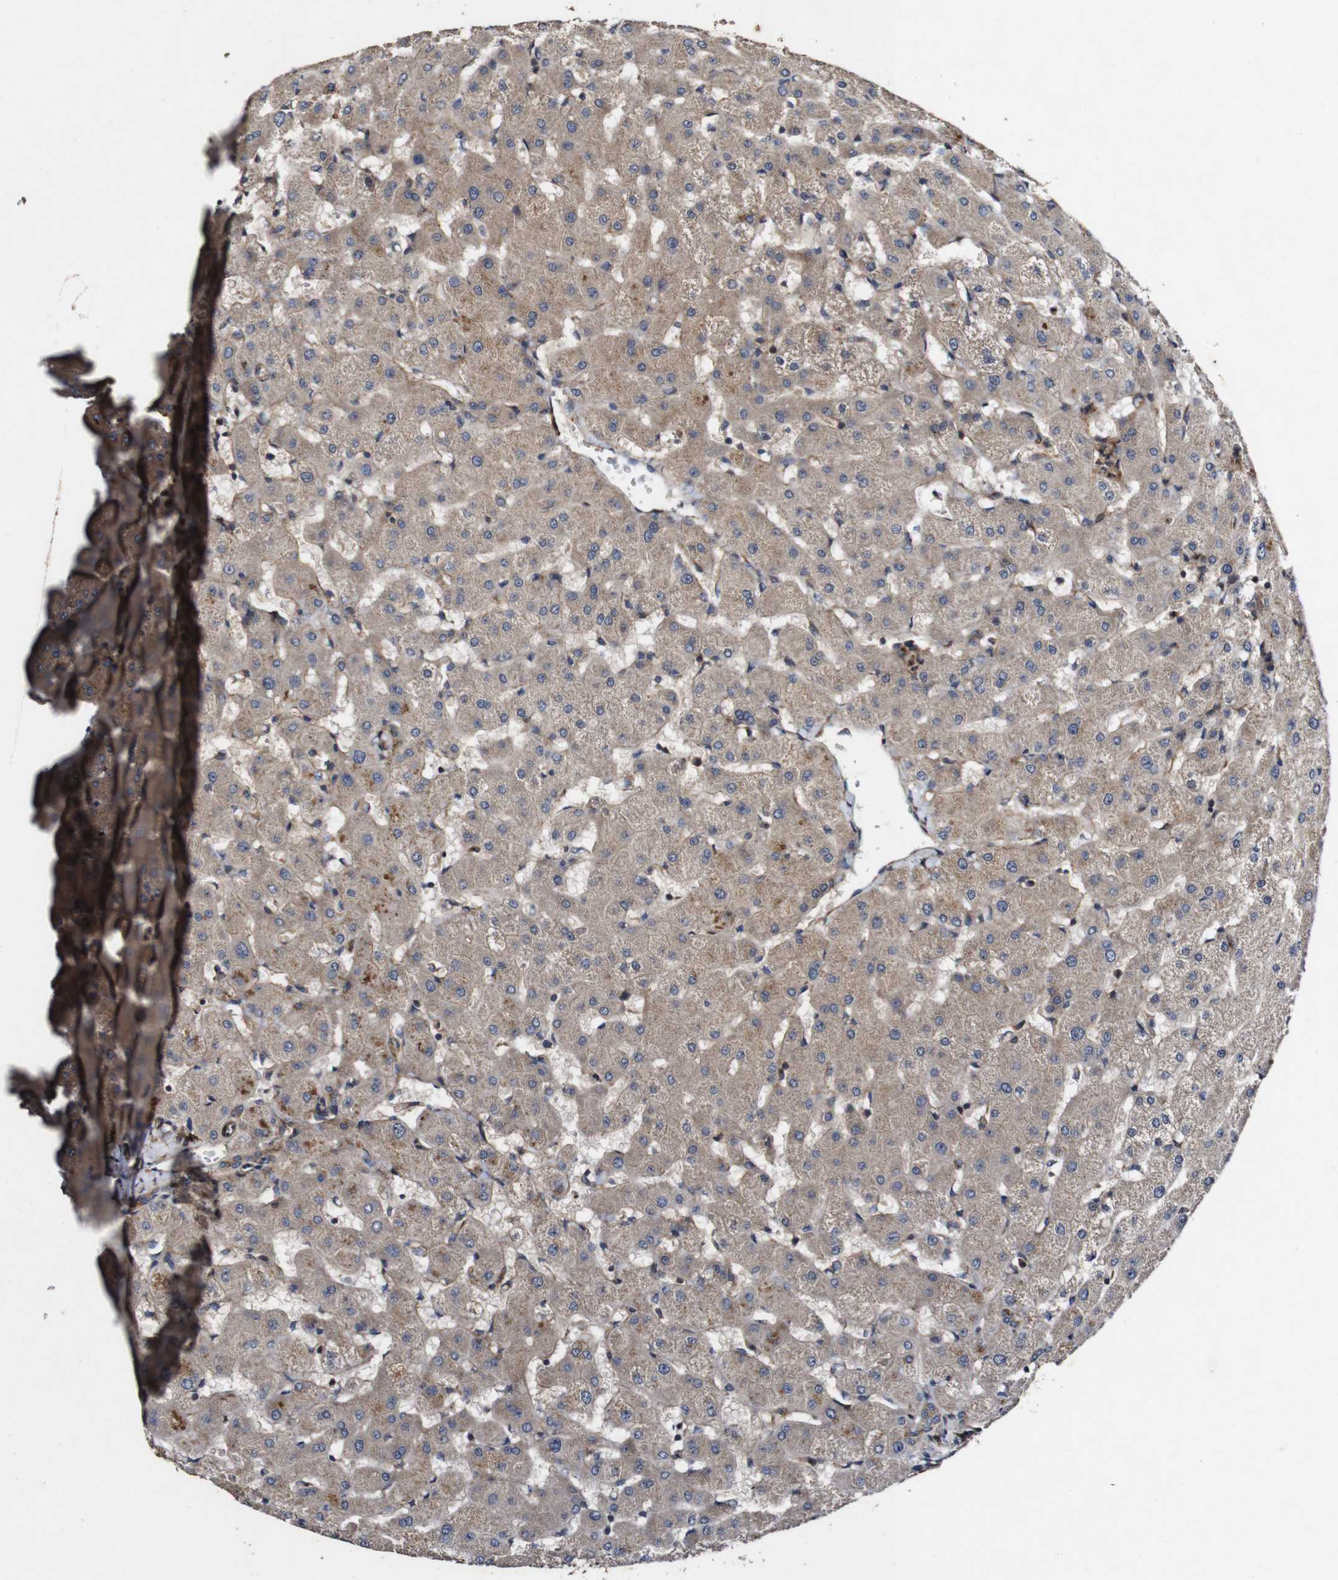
{"staining": {"intensity": "moderate", "quantity": ">75%", "location": "cytoplasmic/membranous"}, "tissue": "liver", "cell_type": "Cholangiocytes", "image_type": "normal", "snomed": [{"axis": "morphology", "description": "Normal tissue, NOS"}, {"axis": "topography", "description": "Liver"}], "caption": "Immunohistochemical staining of normal liver shows >75% levels of moderate cytoplasmic/membranous protein positivity in about >75% of cholangiocytes. Nuclei are stained in blue.", "gene": "GSDME", "patient": {"sex": "female", "age": 63}}